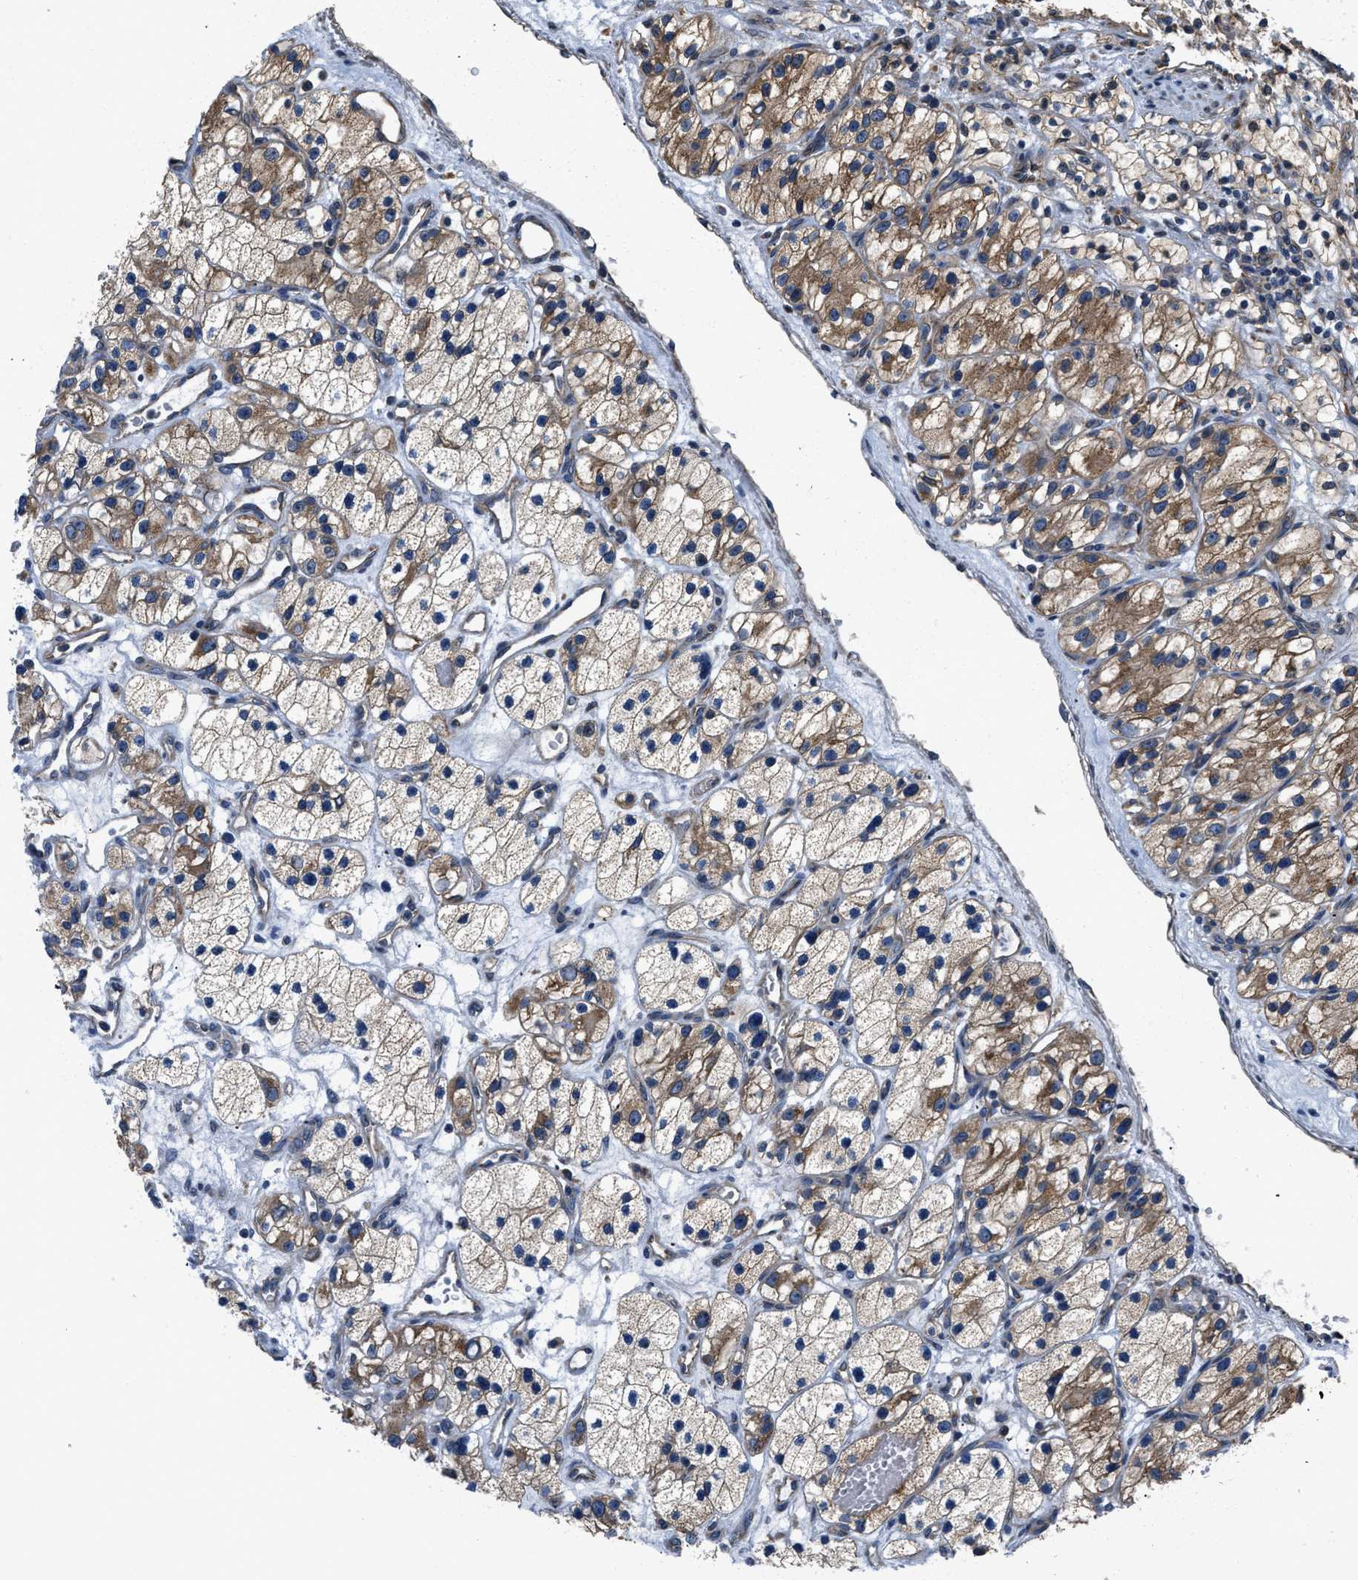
{"staining": {"intensity": "moderate", "quantity": ">75%", "location": "cytoplasmic/membranous"}, "tissue": "renal cancer", "cell_type": "Tumor cells", "image_type": "cancer", "snomed": [{"axis": "morphology", "description": "Adenocarcinoma, NOS"}, {"axis": "topography", "description": "Kidney"}], "caption": "IHC photomicrograph of adenocarcinoma (renal) stained for a protein (brown), which reveals medium levels of moderate cytoplasmic/membranous staining in approximately >75% of tumor cells.", "gene": "CEP128", "patient": {"sex": "female", "age": 57}}